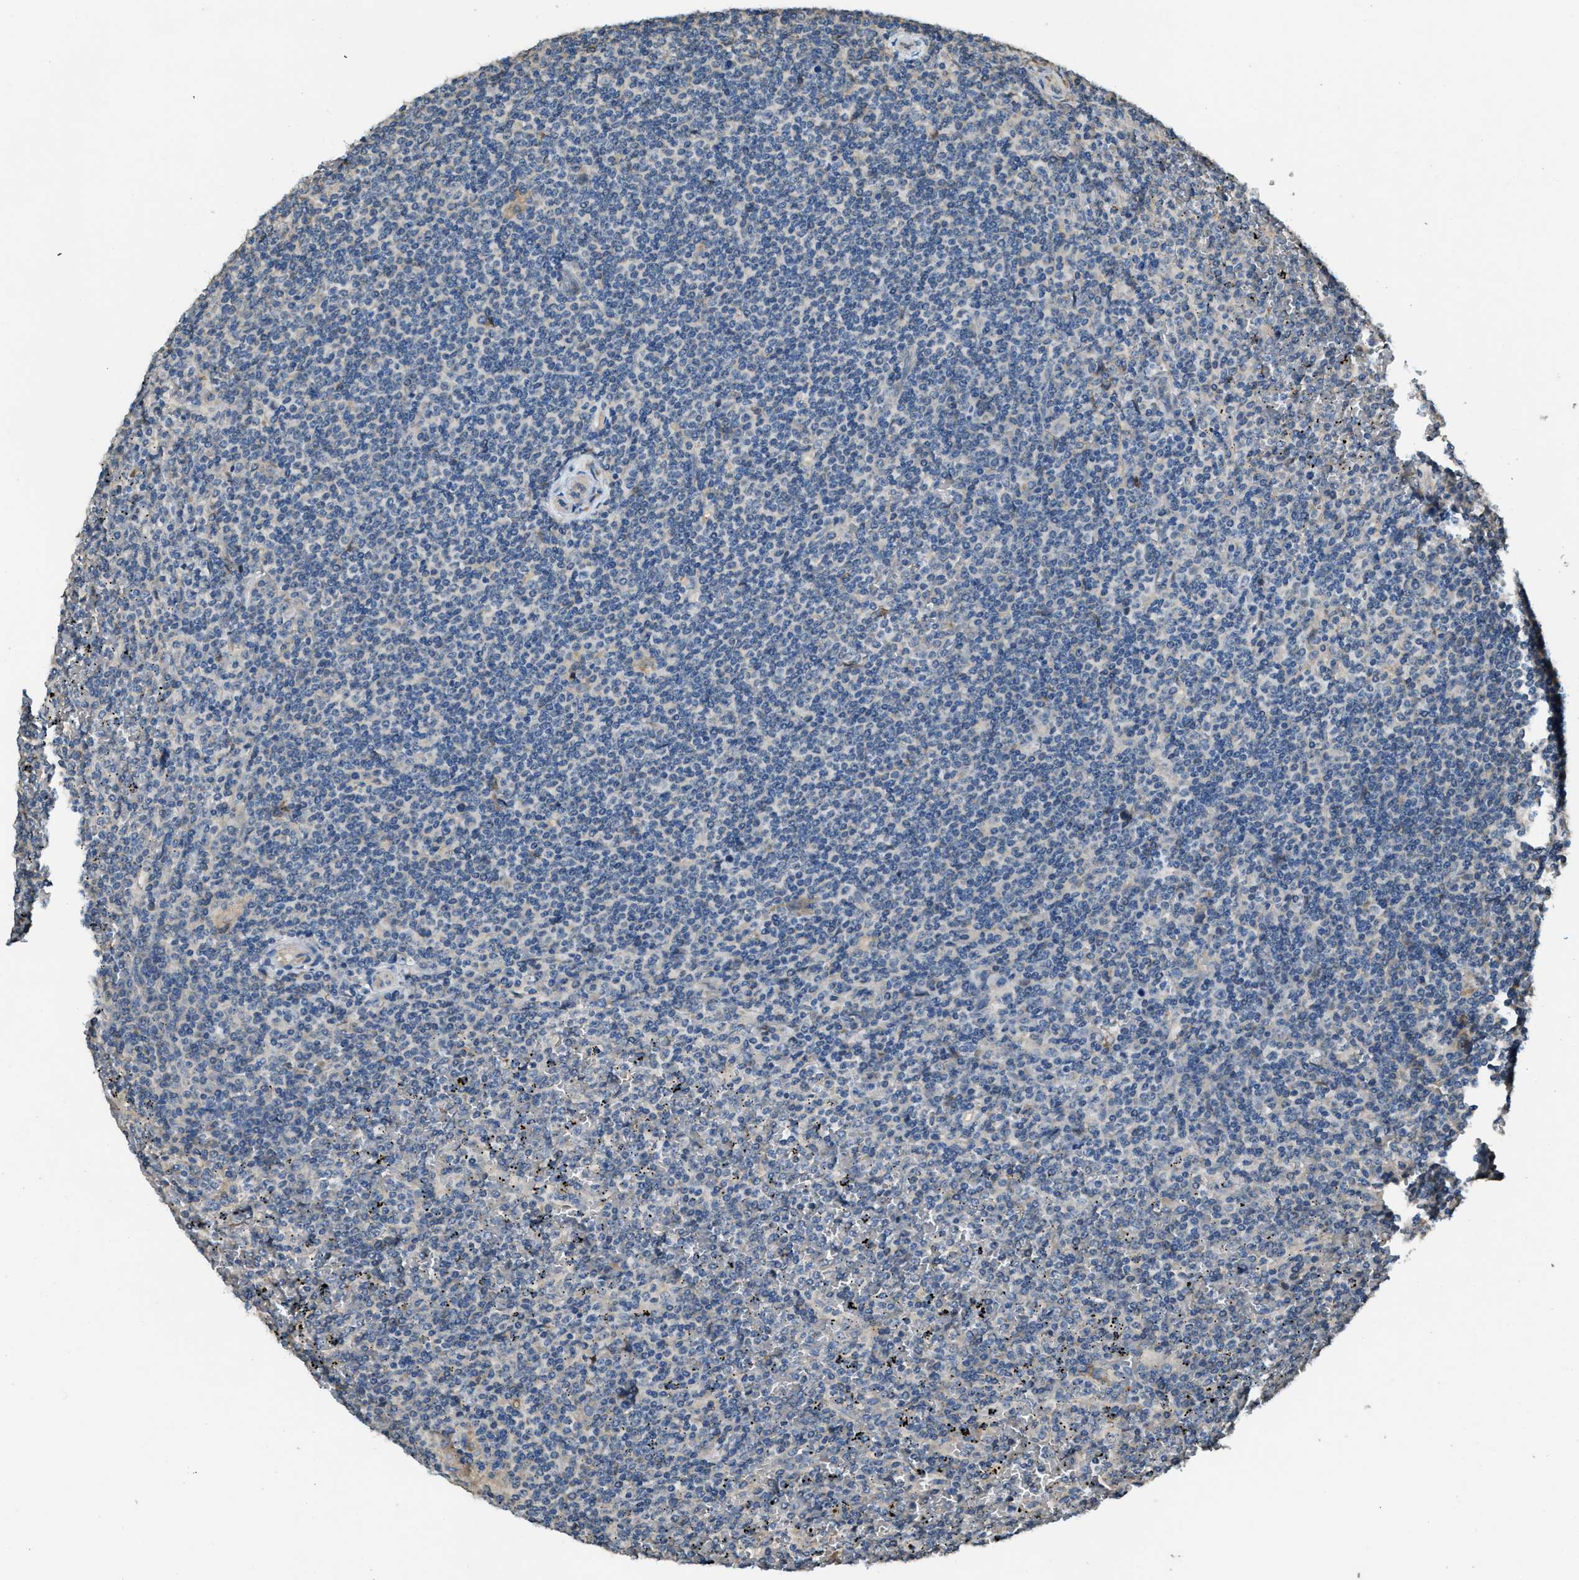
{"staining": {"intensity": "negative", "quantity": "none", "location": "none"}, "tissue": "lymphoma", "cell_type": "Tumor cells", "image_type": "cancer", "snomed": [{"axis": "morphology", "description": "Malignant lymphoma, non-Hodgkin's type, Low grade"}, {"axis": "topography", "description": "Spleen"}], "caption": "The image displays no staining of tumor cells in malignant lymphoma, non-Hodgkin's type (low-grade).", "gene": "RIPK2", "patient": {"sex": "female", "age": 19}}